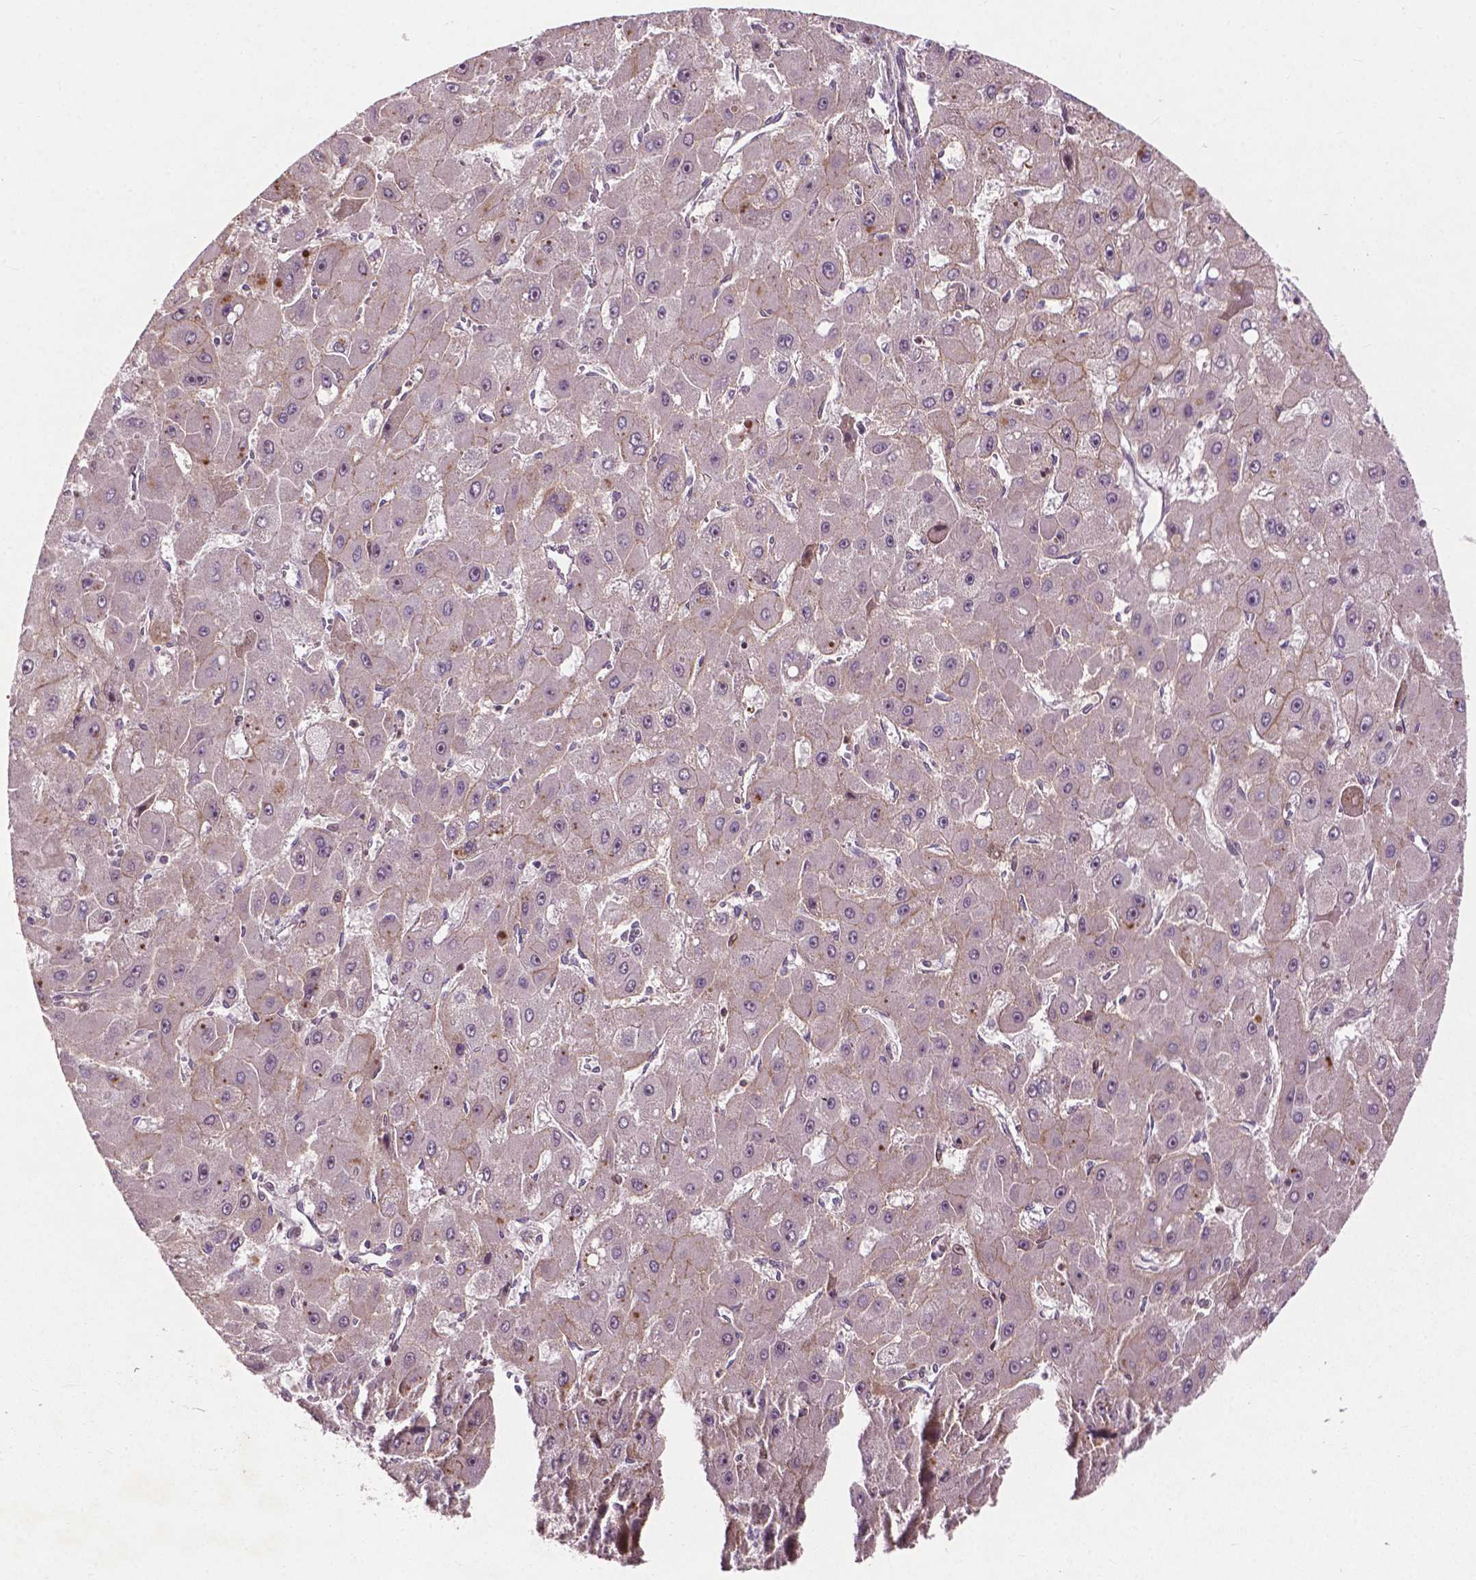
{"staining": {"intensity": "weak", "quantity": "<25%", "location": "cytoplasmic/membranous"}, "tissue": "liver cancer", "cell_type": "Tumor cells", "image_type": "cancer", "snomed": [{"axis": "morphology", "description": "Carcinoma, Hepatocellular, NOS"}, {"axis": "topography", "description": "Liver"}], "caption": "Hepatocellular carcinoma (liver) was stained to show a protein in brown. There is no significant staining in tumor cells.", "gene": "B3GALNT2", "patient": {"sex": "female", "age": 25}}